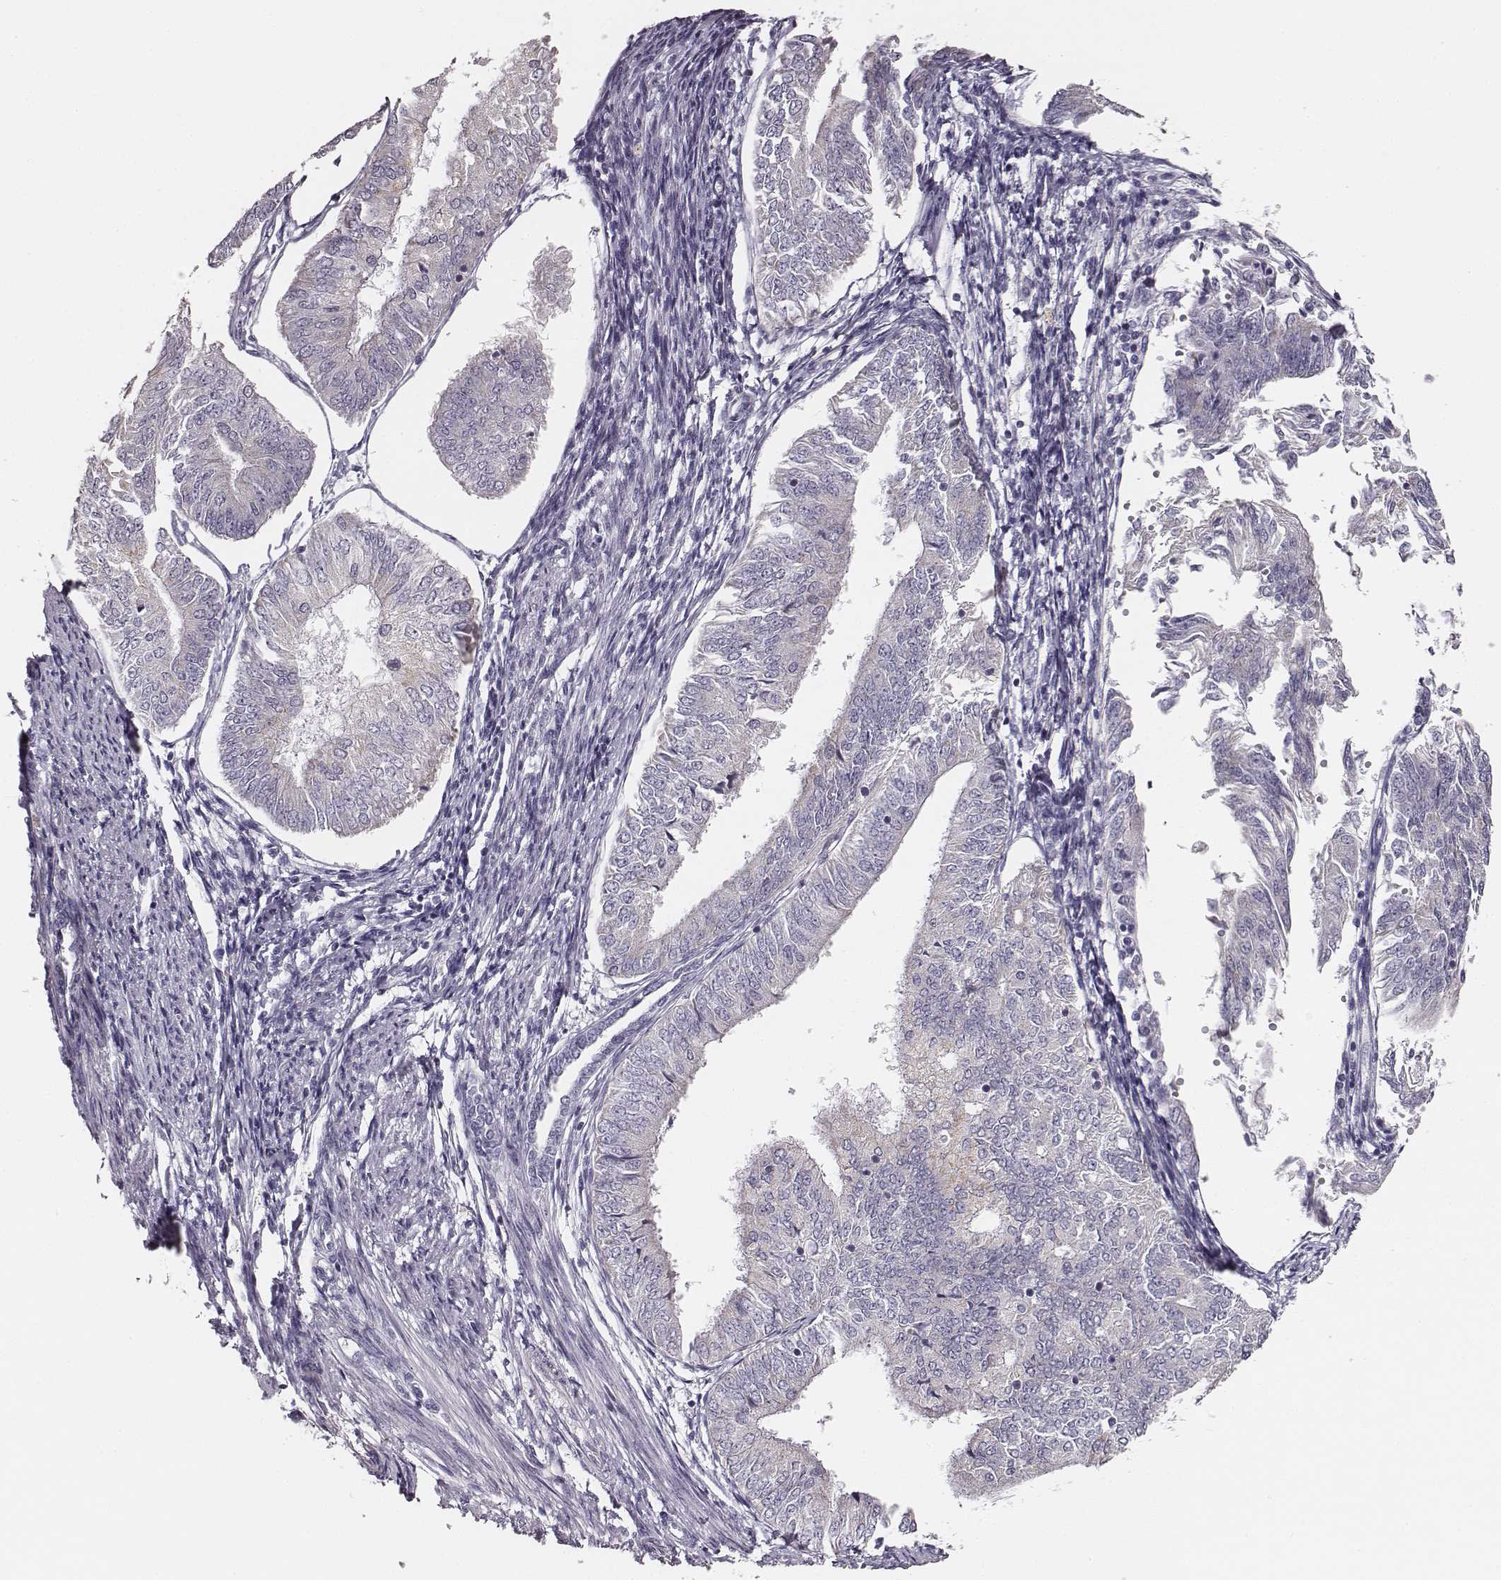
{"staining": {"intensity": "negative", "quantity": "none", "location": "none"}, "tissue": "endometrial cancer", "cell_type": "Tumor cells", "image_type": "cancer", "snomed": [{"axis": "morphology", "description": "Adenocarcinoma, NOS"}, {"axis": "topography", "description": "Endometrium"}], "caption": "Tumor cells are negative for brown protein staining in adenocarcinoma (endometrial).", "gene": "UBL4B", "patient": {"sex": "female", "age": 58}}